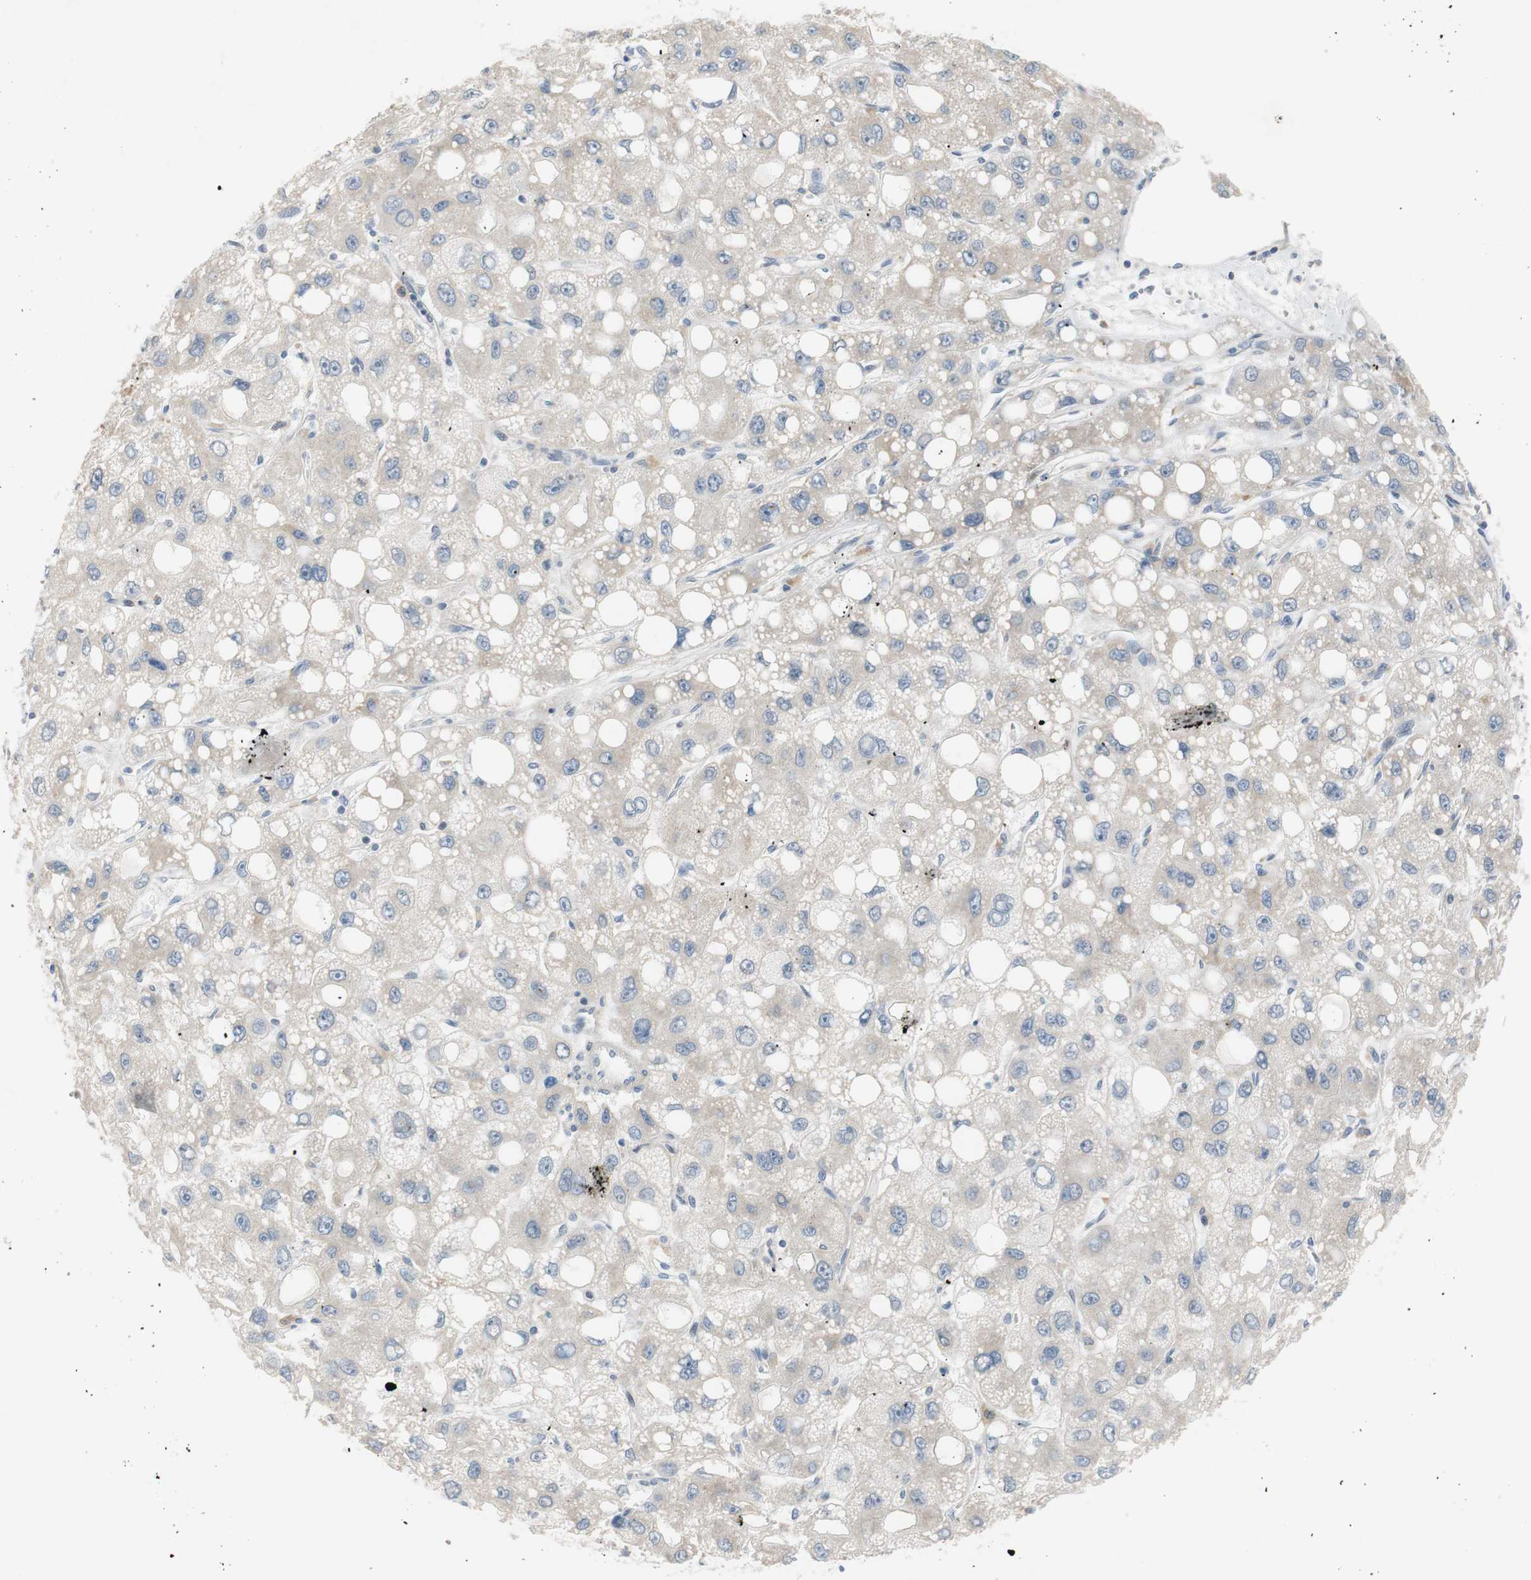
{"staining": {"intensity": "negative", "quantity": "none", "location": "none"}, "tissue": "liver cancer", "cell_type": "Tumor cells", "image_type": "cancer", "snomed": [{"axis": "morphology", "description": "Carcinoma, Hepatocellular, NOS"}, {"axis": "topography", "description": "Liver"}], "caption": "Hepatocellular carcinoma (liver) was stained to show a protein in brown. There is no significant expression in tumor cells.", "gene": "TACR3", "patient": {"sex": "male", "age": 55}}